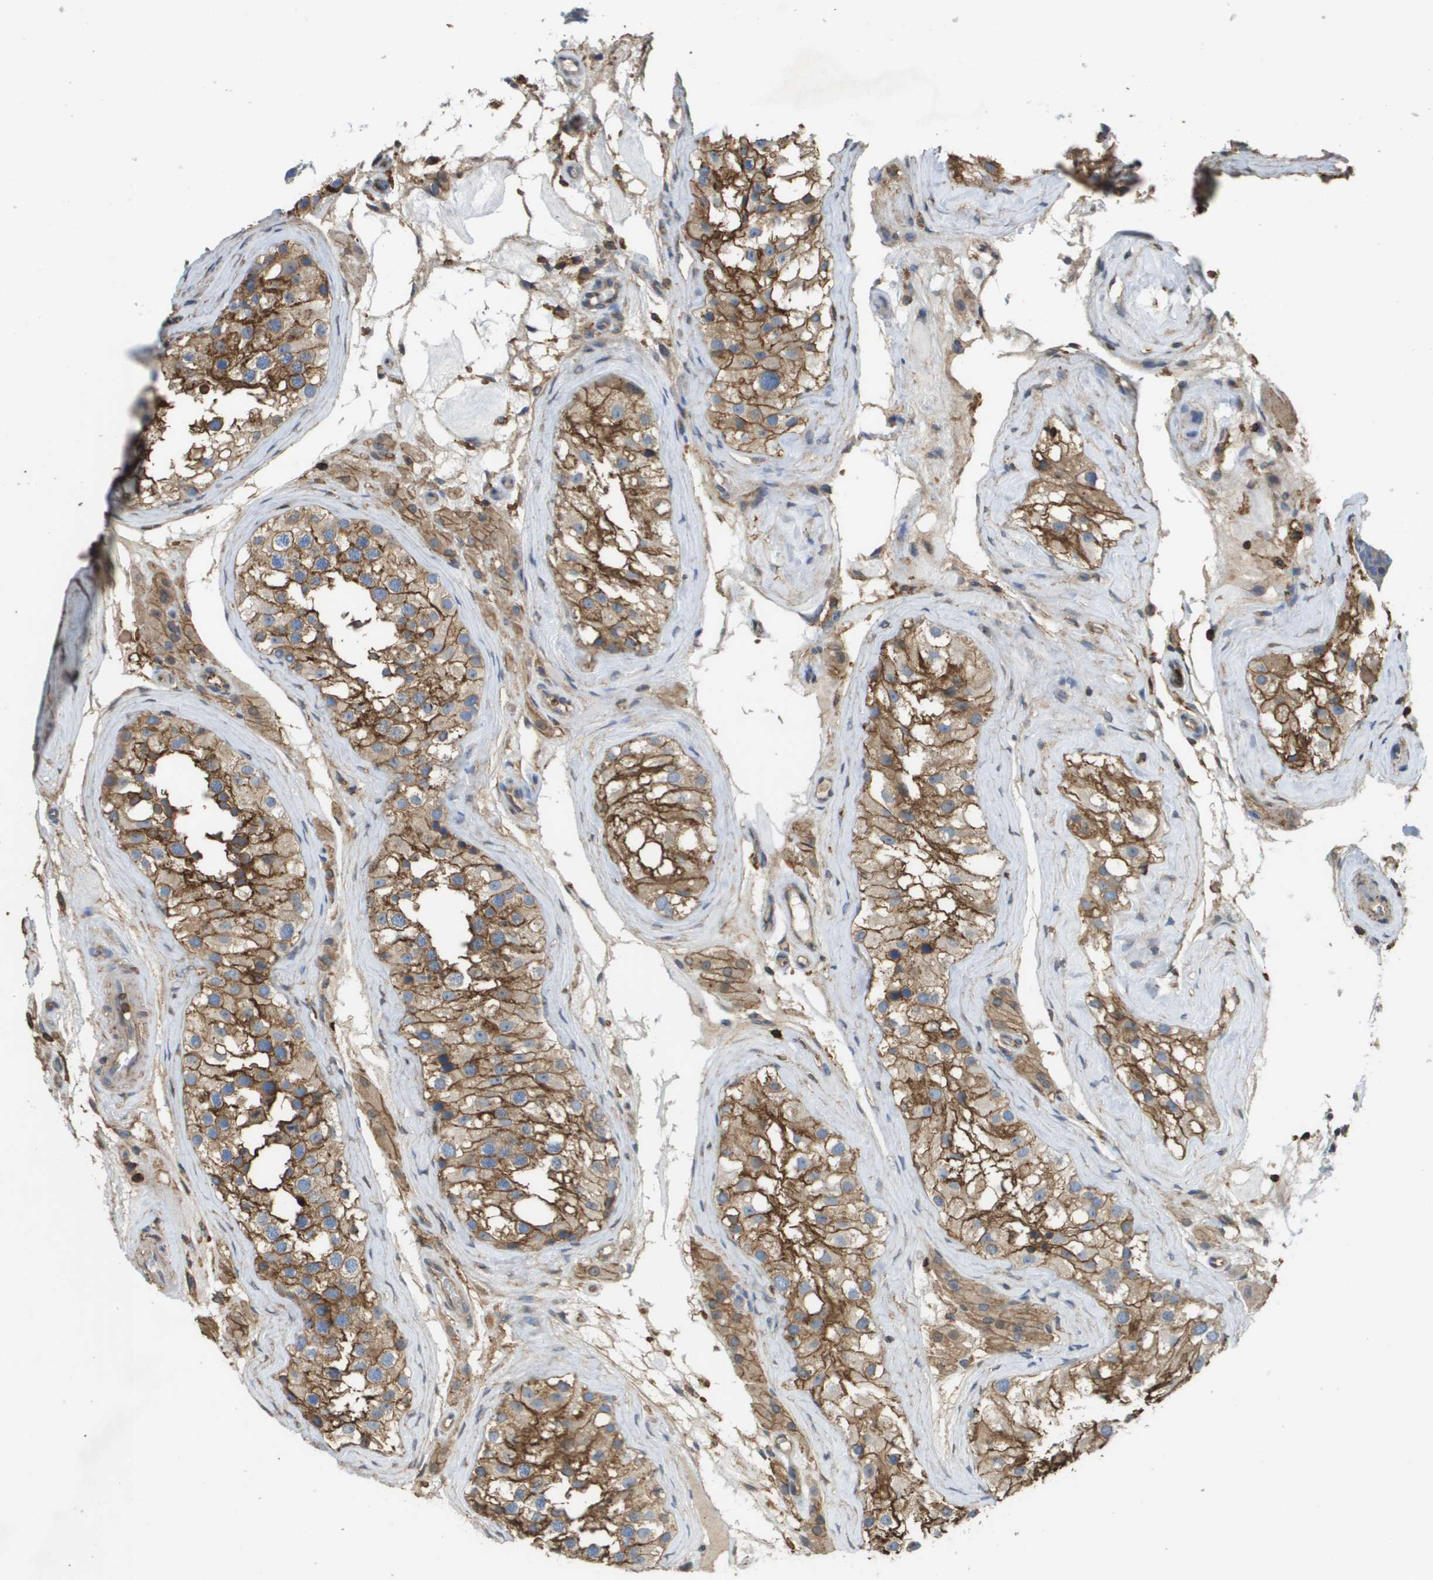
{"staining": {"intensity": "moderate", "quantity": "25%-75%", "location": "cytoplasmic/membranous"}, "tissue": "testis", "cell_type": "Cells in seminiferous ducts", "image_type": "normal", "snomed": [{"axis": "morphology", "description": "Normal tissue, NOS"}, {"axis": "morphology", "description": "Seminoma, NOS"}, {"axis": "topography", "description": "Testis"}], "caption": "Testis stained with a brown dye reveals moderate cytoplasmic/membranous positive positivity in about 25%-75% of cells in seminiferous ducts.", "gene": "PASK", "patient": {"sex": "male", "age": 71}}